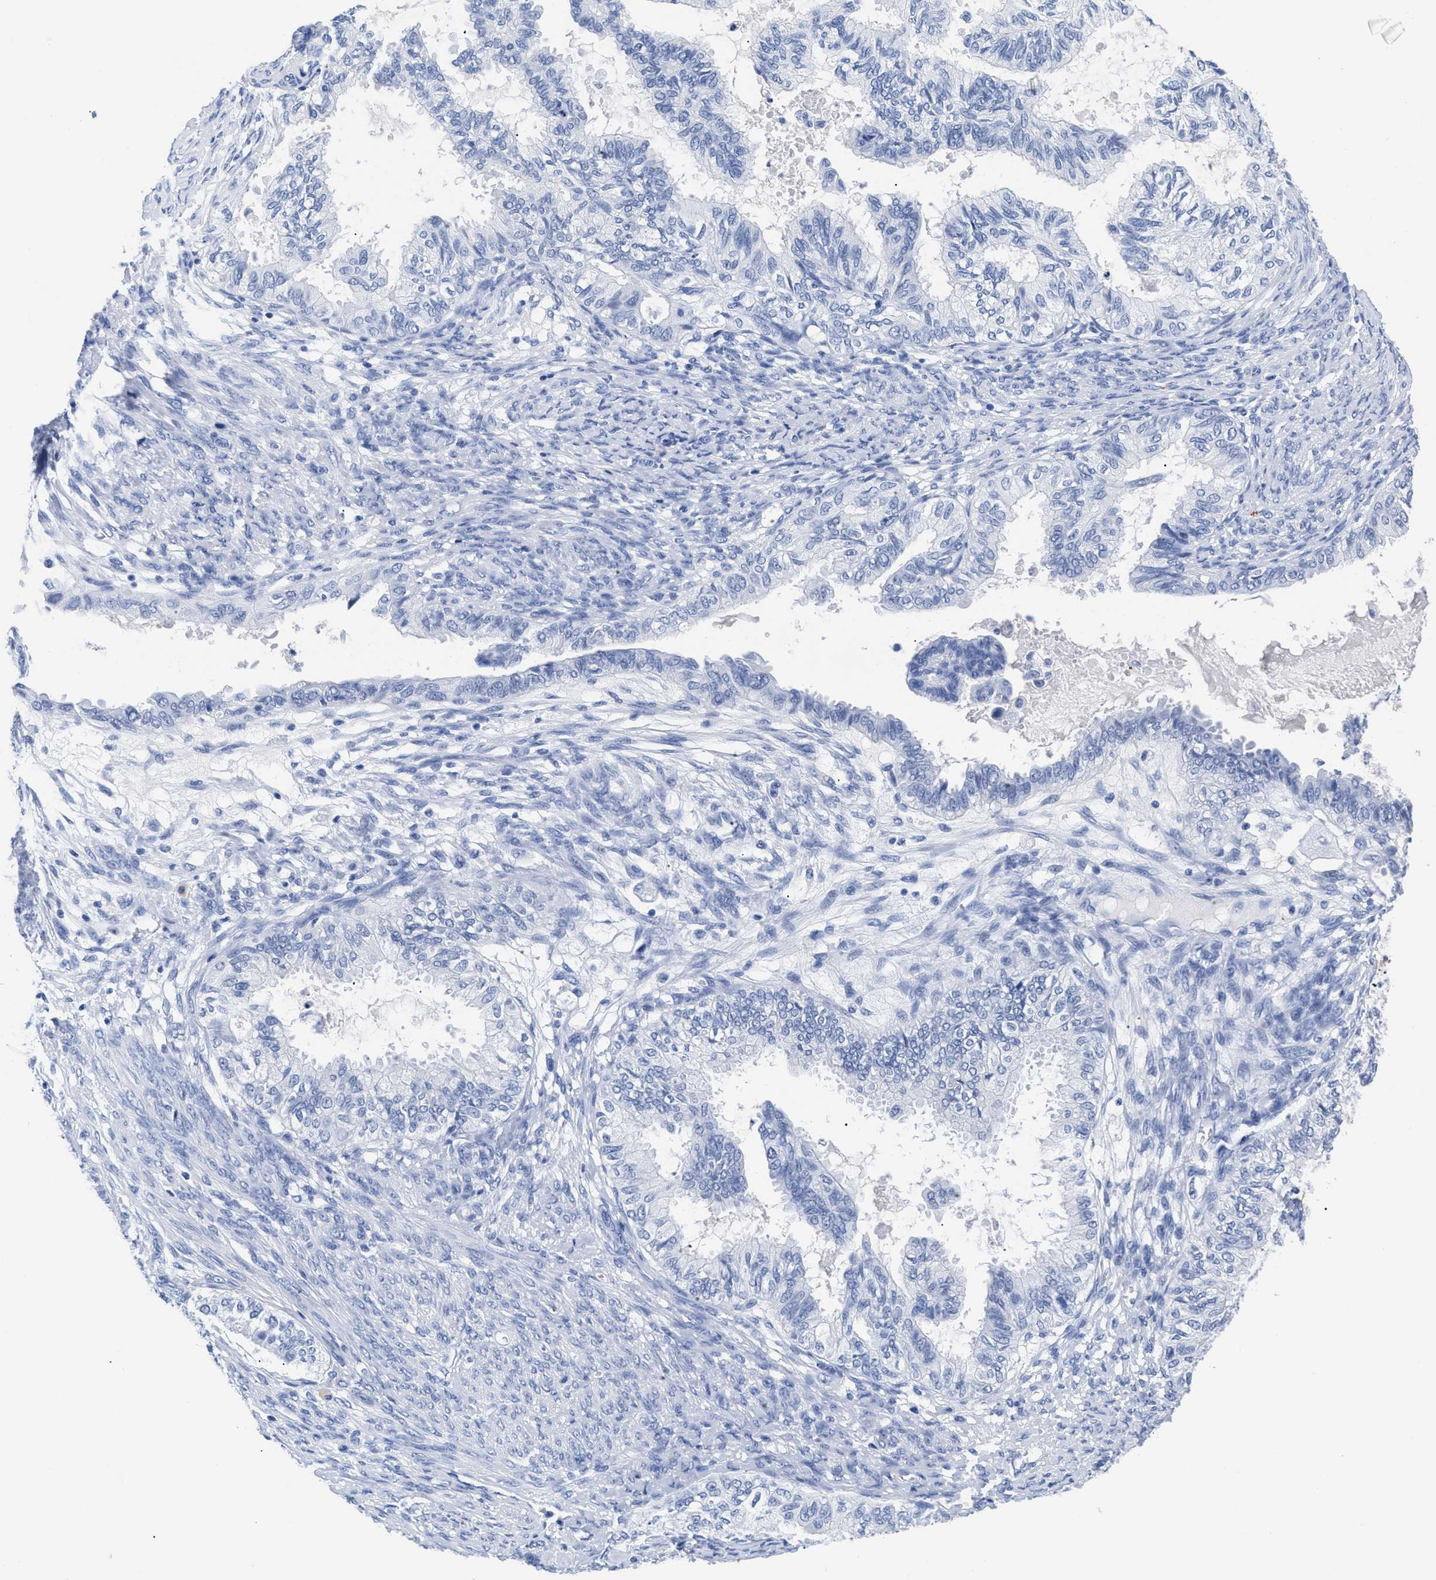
{"staining": {"intensity": "negative", "quantity": "none", "location": "none"}, "tissue": "cervical cancer", "cell_type": "Tumor cells", "image_type": "cancer", "snomed": [{"axis": "morphology", "description": "Normal tissue, NOS"}, {"axis": "morphology", "description": "Adenocarcinoma, NOS"}, {"axis": "topography", "description": "Cervix"}, {"axis": "topography", "description": "Endometrium"}], "caption": "Histopathology image shows no significant protein expression in tumor cells of cervical adenocarcinoma. (DAB (3,3'-diaminobenzidine) immunohistochemistry (IHC) with hematoxylin counter stain).", "gene": "TREML1", "patient": {"sex": "female", "age": 86}}